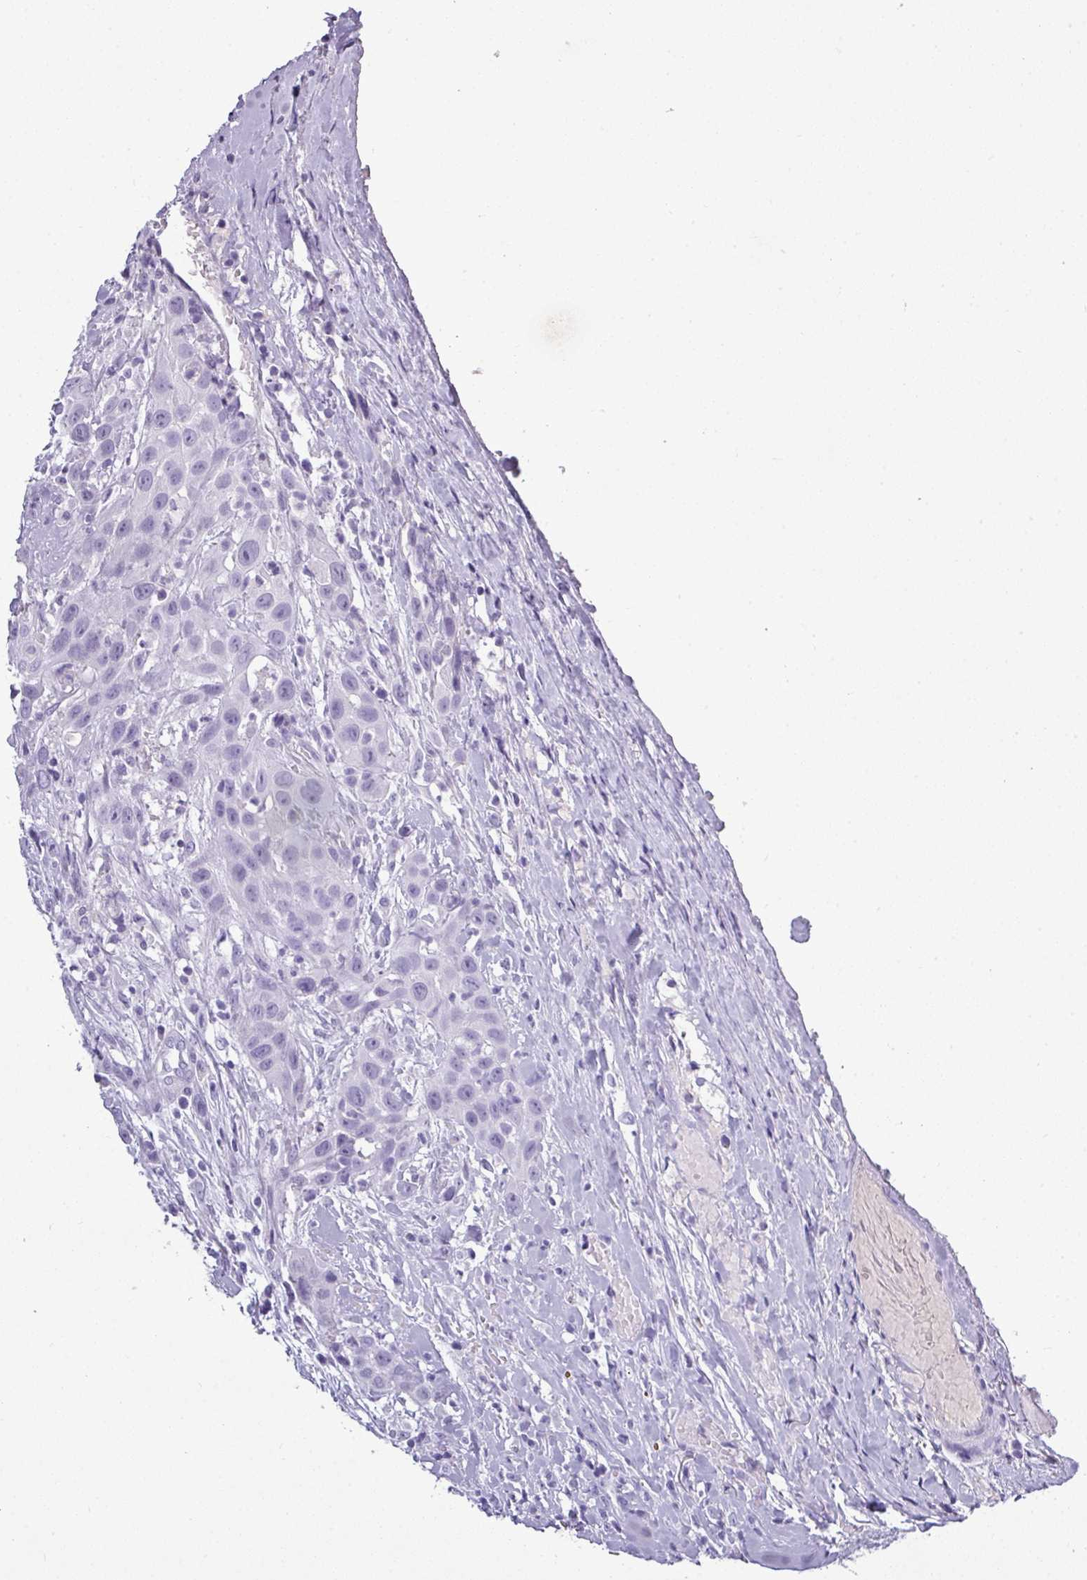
{"staining": {"intensity": "negative", "quantity": "none", "location": "none"}, "tissue": "head and neck cancer", "cell_type": "Tumor cells", "image_type": "cancer", "snomed": [{"axis": "morphology", "description": "Squamous cell carcinoma, NOS"}, {"axis": "topography", "description": "Head-Neck"}], "caption": "This is an immunohistochemistry (IHC) histopathology image of squamous cell carcinoma (head and neck). There is no expression in tumor cells.", "gene": "TMEM91", "patient": {"sex": "male", "age": 81}}